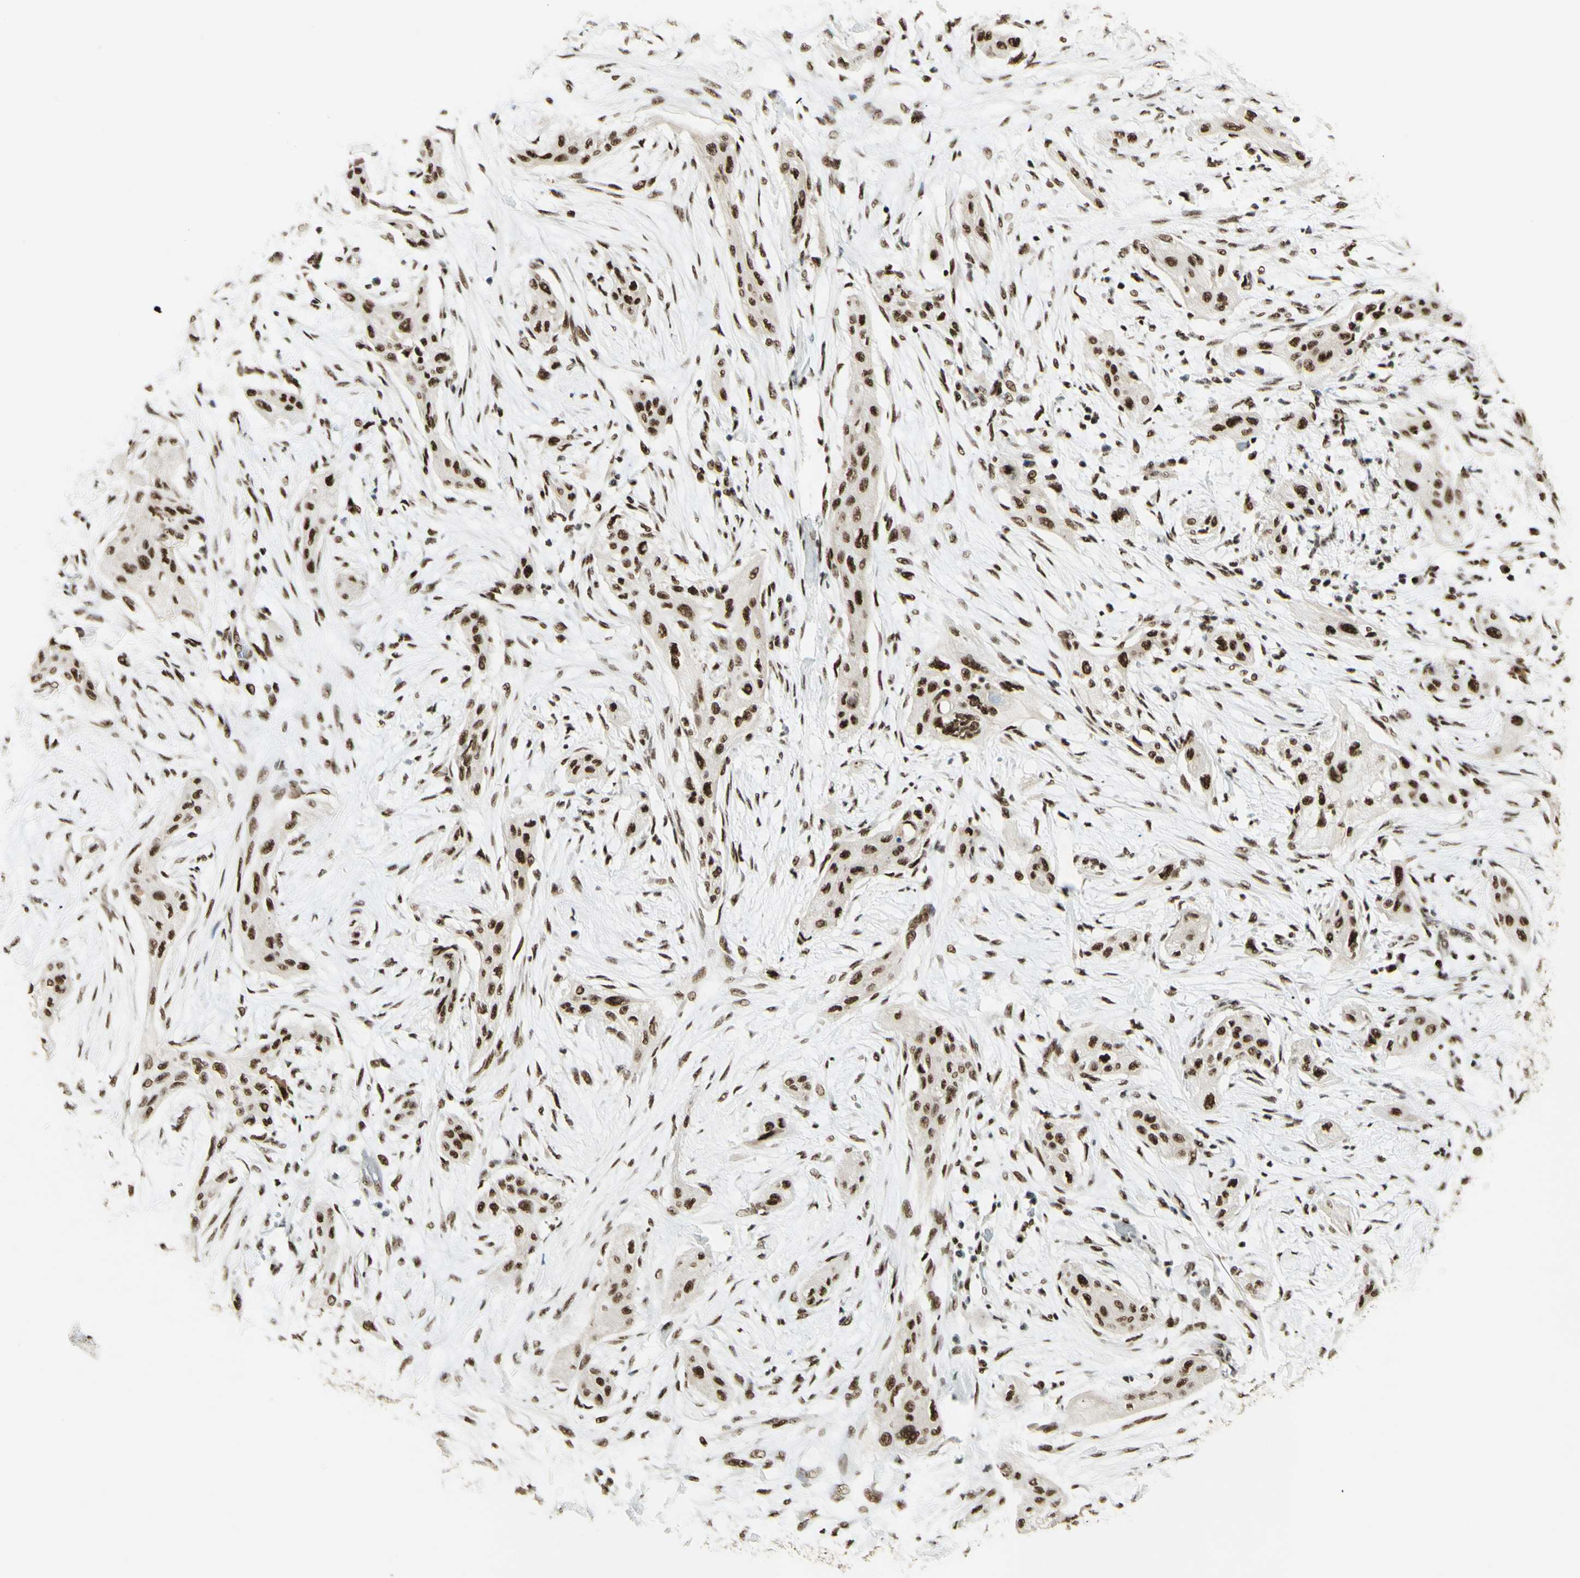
{"staining": {"intensity": "strong", "quantity": ">75%", "location": "nuclear"}, "tissue": "lung cancer", "cell_type": "Tumor cells", "image_type": "cancer", "snomed": [{"axis": "morphology", "description": "Squamous cell carcinoma, NOS"}, {"axis": "topography", "description": "Lung"}], "caption": "Protein expression analysis of human squamous cell carcinoma (lung) reveals strong nuclear staining in approximately >75% of tumor cells. (Brightfield microscopy of DAB IHC at high magnification).", "gene": "DHX9", "patient": {"sex": "female", "age": 47}}